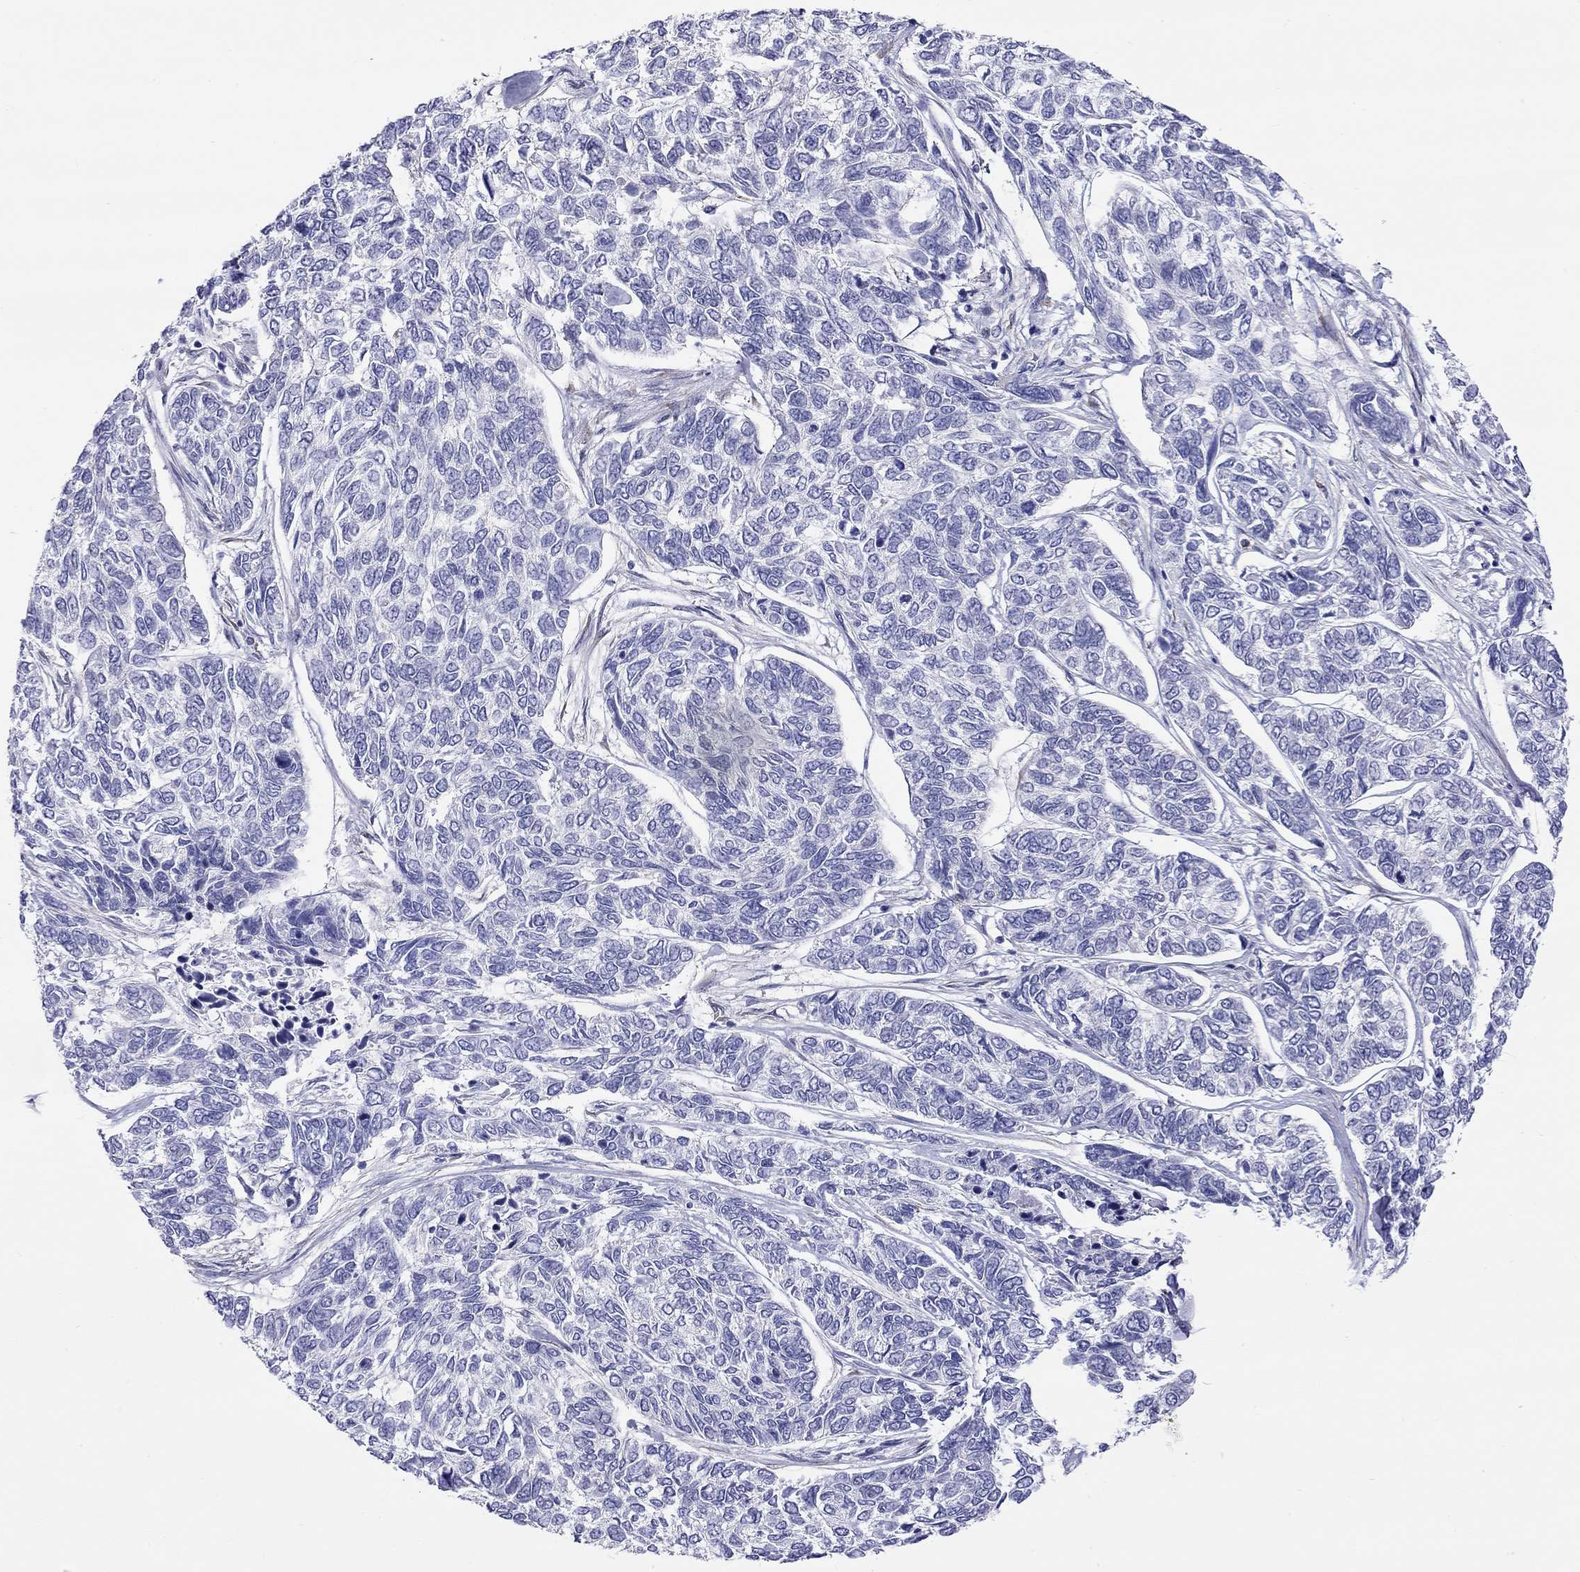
{"staining": {"intensity": "negative", "quantity": "none", "location": "none"}, "tissue": "skin cancer", "cell_type": "Tumor cells", "image_type": "cancer", "snomed": [{"axis": "morphology", "description": "Basal cell carcinoma"}, {"axis": "topography", "description": "Skin"}], "caption": "Immunohistochemistry photomicrograph of neoplastic tissue: human skin cancer (basal cell carcinoma) stained with DAB (3,3'-diaminobenzidine) shows no significant protein staining in tumor cells.", "gene": "SLC46A2", "patient": {"sex": "female", "age": 65}}